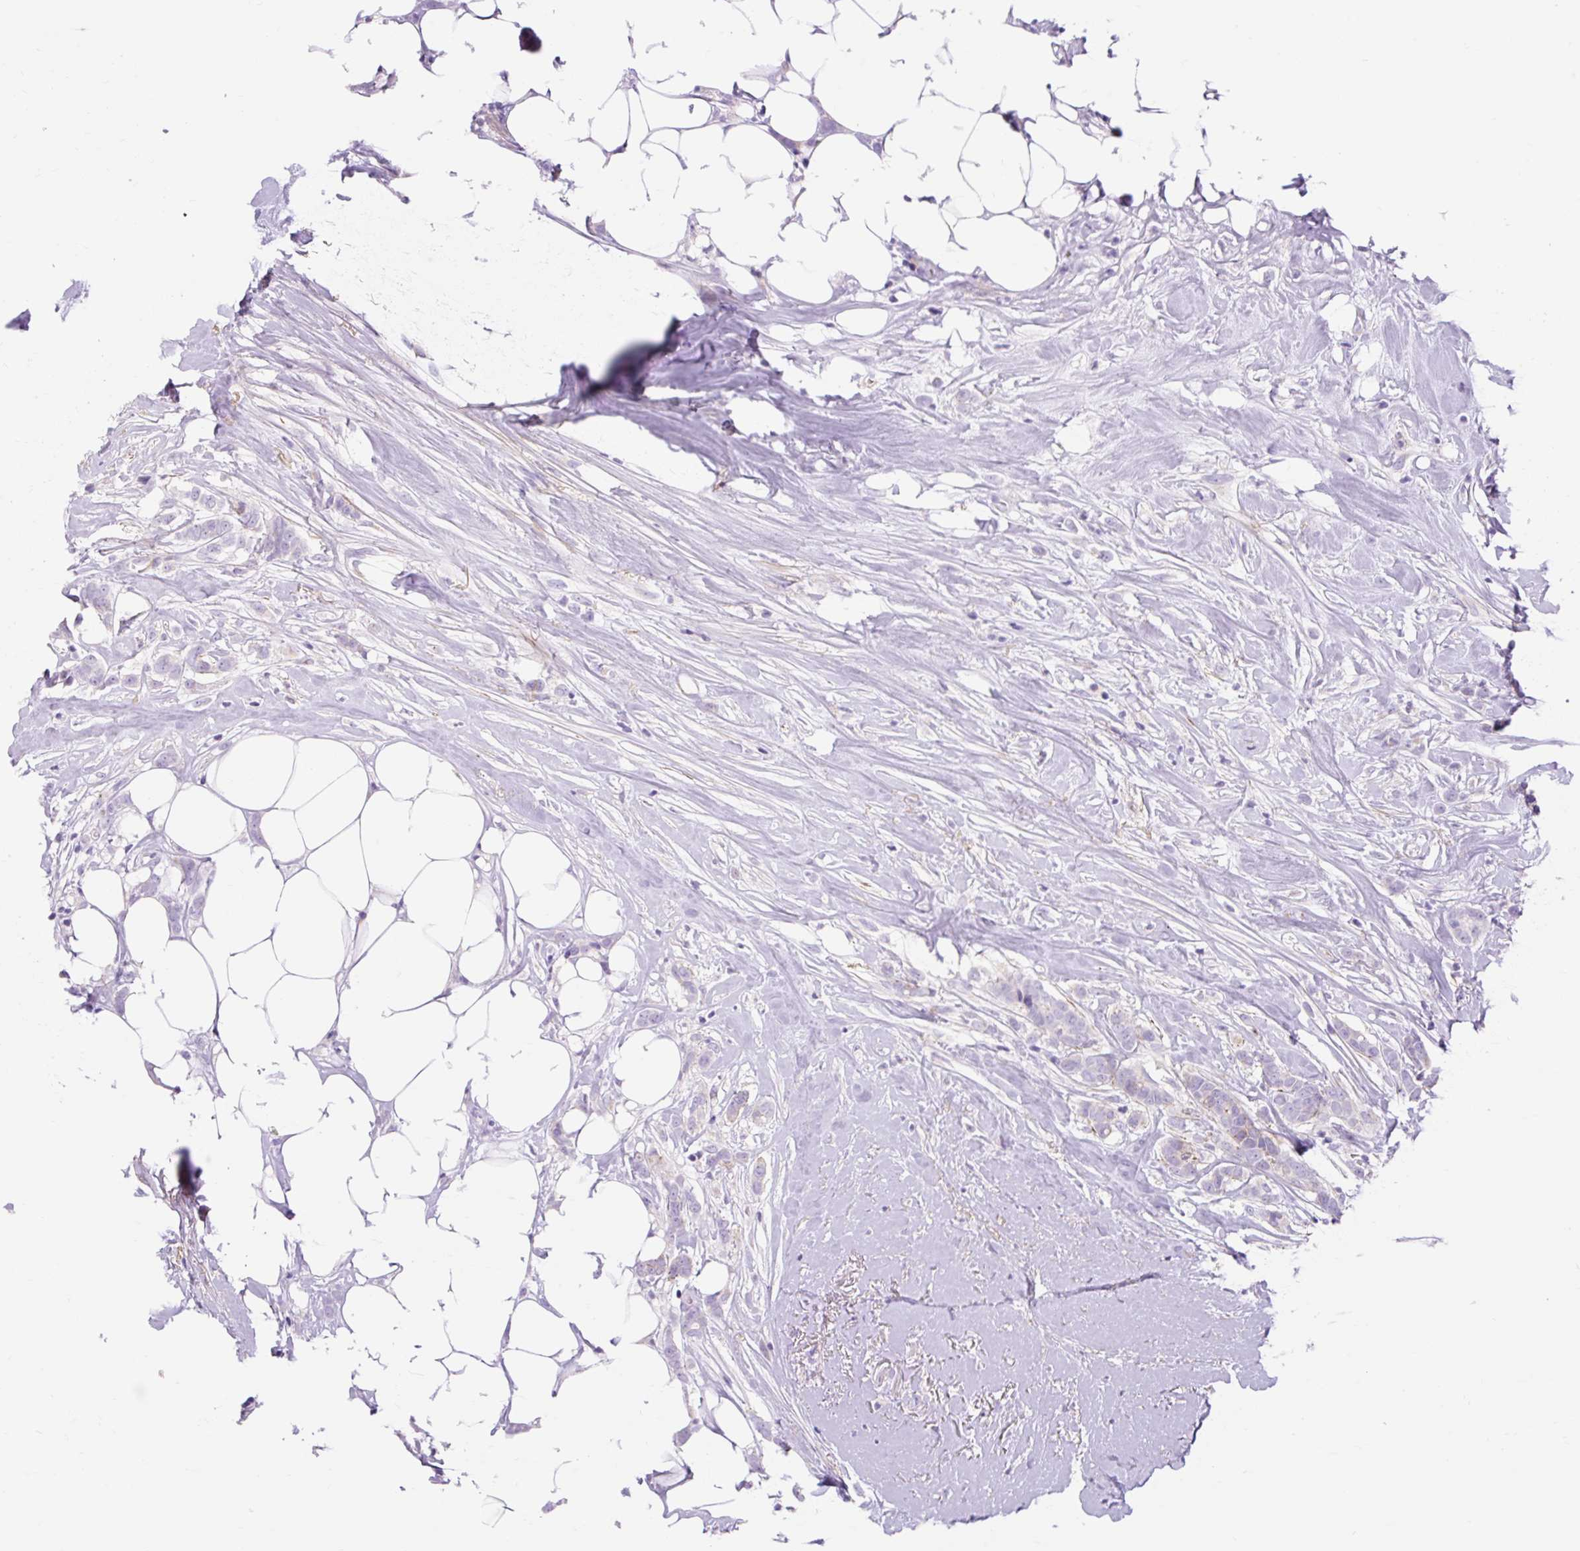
{"staining": {"intensity": "strong", "quantity": "<25%", "location": "cytoplasmic/membranous"}, "tissue": "breast cancer", "cell_type": "Tumor cells", "image_type": "cancer", "snomed": [{"axis": "morphology", "description": "Duct carcinoma"}, {"axis": "topography", "description": "Breast"}], "caption": "Tumor cells reveal medium levels of strong cytoplasmic/membranous positivity in approximately <25% of cells in breast cancer. The protein of interest is shown in brown color, while the nuclei are stained blue.", "gene": "CORO7-PAM16", "patient": {"sex": "female", "age": 80}}